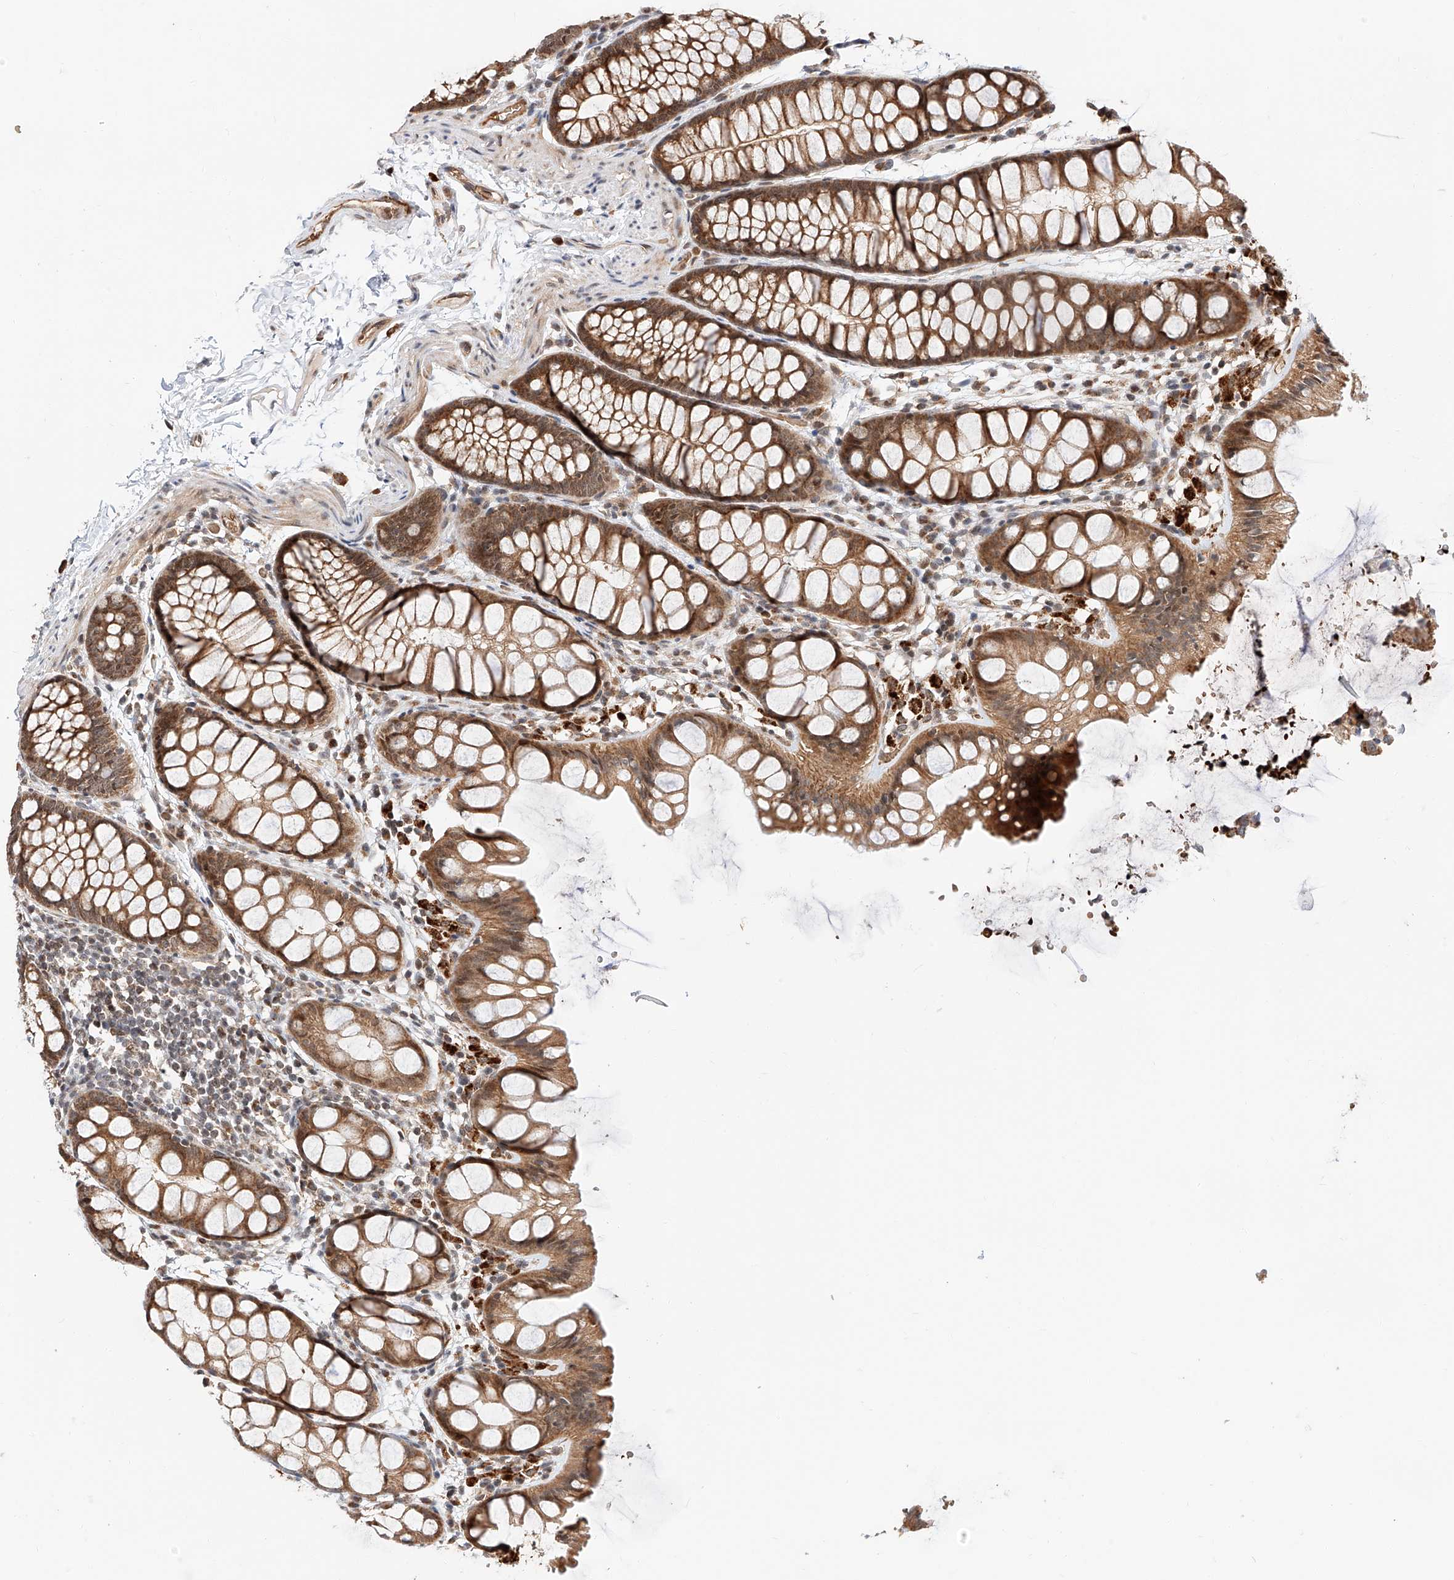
{"staining": {"intensity": "moderate", "quantity": ">75%", "location": "cytoplasmic/membranous"}, "tissue": "colon", "cell_type": "Endothelial cells", "image_type": "normal", "snomed": [{"axis": "morphology", "description": "Normal tissue, NOS"}, {"axis": "topography", "description": "Colon"}], "caption": "The histopathology image demonstrates a brown stain indicating the presence of a protein in the cytoplasmic/membranous of endothelial cells in colon.", "gene": "THTPA", "patient": {"sex": "male", "age": 47}}